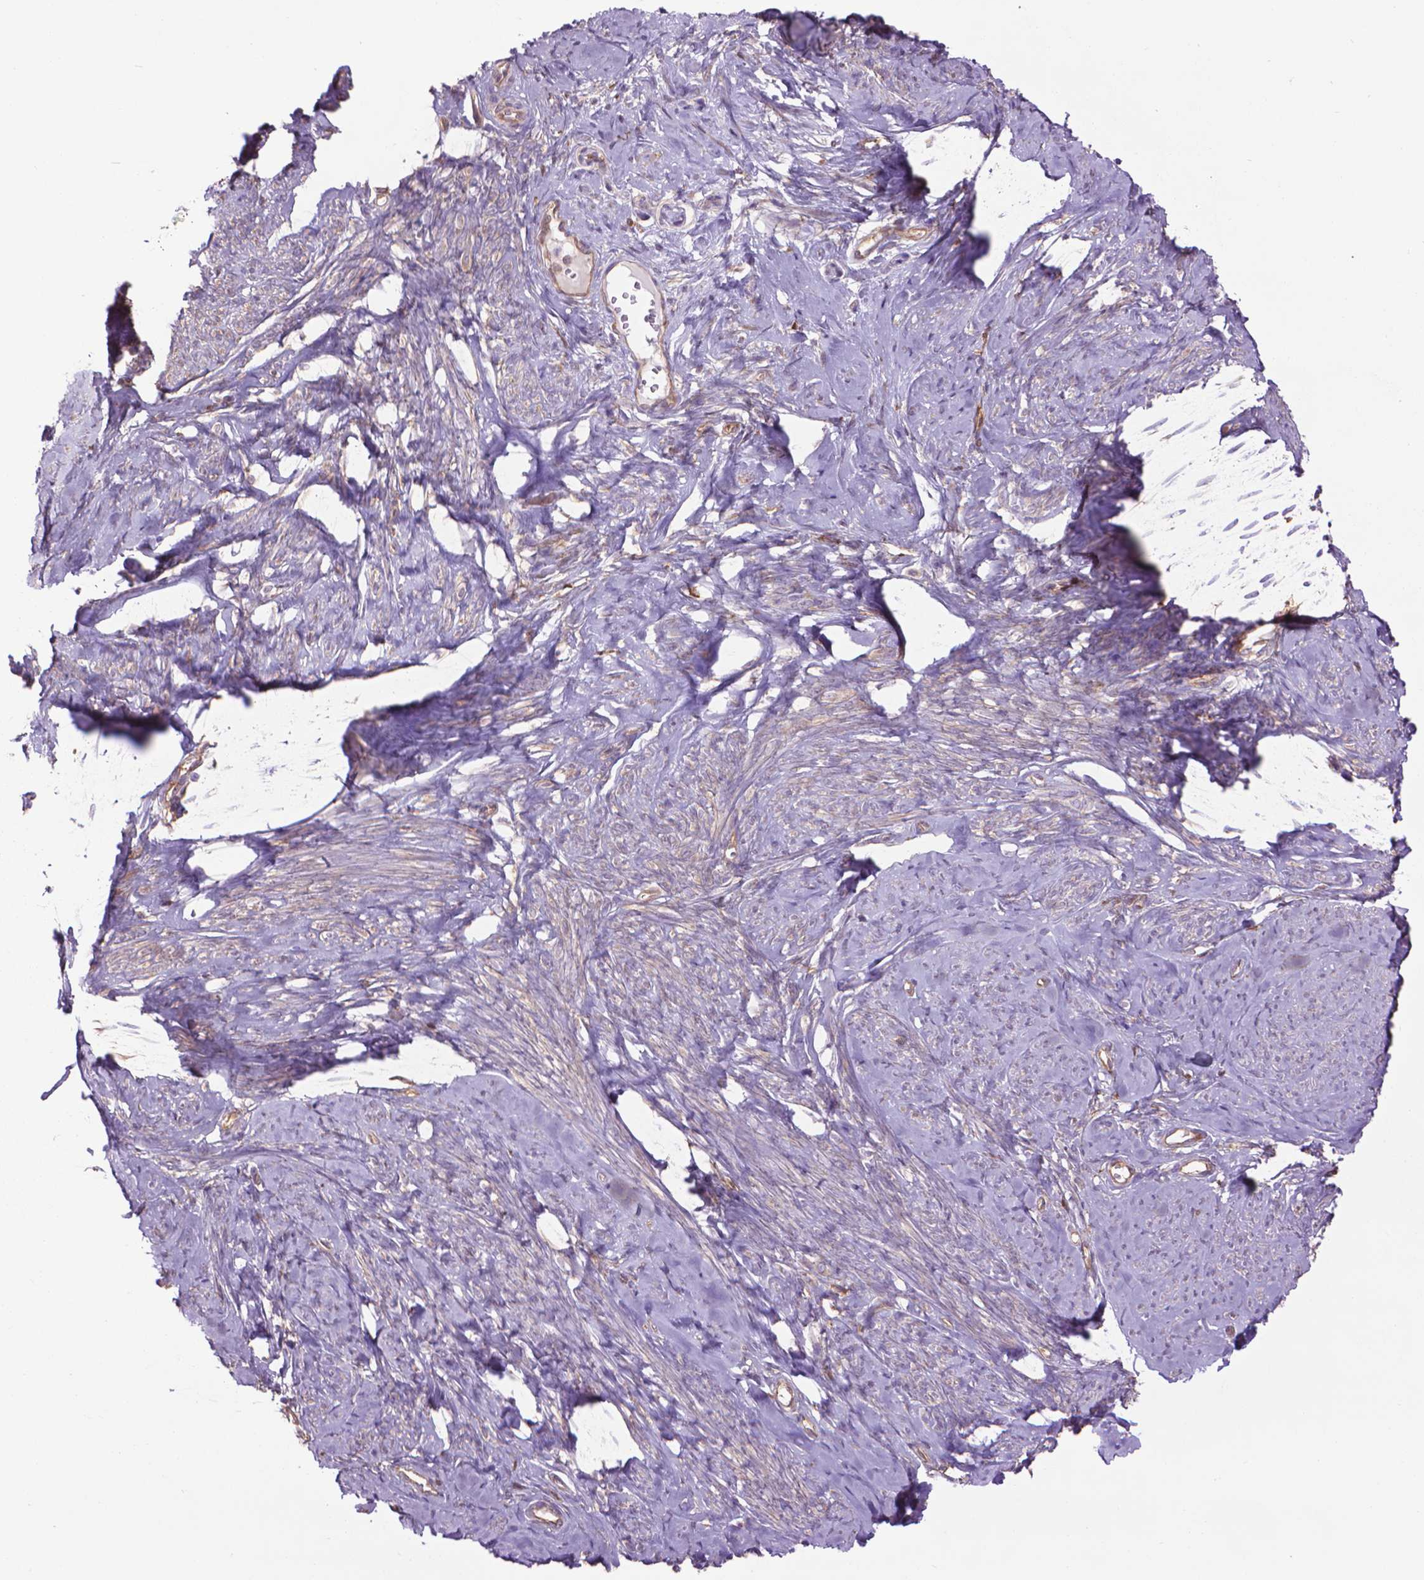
{"staining": {"intensity": "weak", "quantity": "25%-75%", "location": "cytoplasmic/membranous"}, "tissue": "smooth muscle", "cell_type": "Smooth muscle cells", "image_type": "normal", "snomed": [{"axis": "morphology", "description": "Normal tissue, NOS"}, {"axis": "topography", "description": "Smooth muscle"}], "caption": "Brown immunohistochemical staining in unremarkable human smooth muscle shows weak cytoplasmic/membranous expression in approximately 25%-75% of smooth muscle cells.", "gene": "CORO1B", "patient": {"sex": "female", "age": 48}}